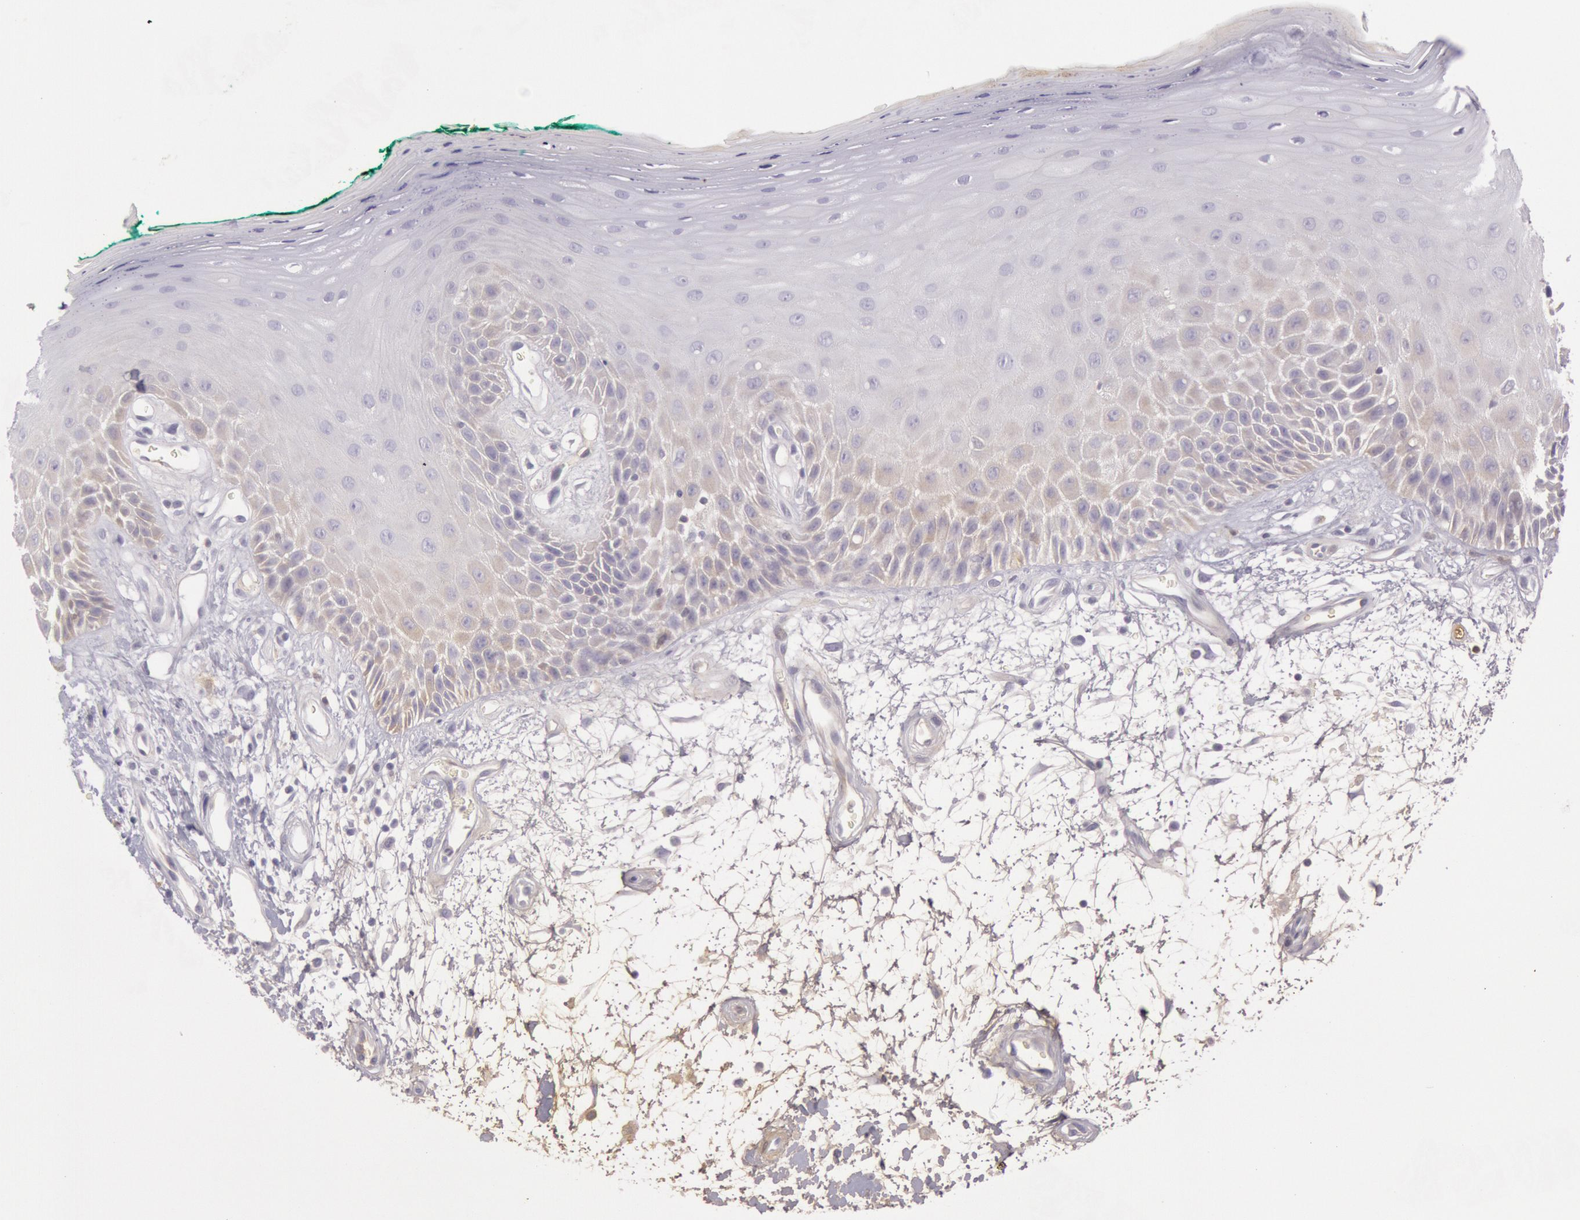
{"staining": {"intensity": "negative", "quantity": "none", "location": "none"}, "tissue": "oral mucosa", "cell_type": "Squamous epithelial cells", "image_type": "normal", "snomed": [{"axis": "morphology", "description": "Normal tissue, NOS"}, {"axis": "morphology", "description": "Squamous cell carcinoma, NOS"}, {"axis": "topography", "description": "Skeletal muscle"}, {"axis": "topography", "description": "Oral tissue"}, {"axis": "topography", "description": "Head-Neck"}], "caption": "Protein analysis of normal oral mucosa shows no significant staining in squamous epithelial cells.", "gene": "CKB", "patient": {"sex": "female", "age": 84}}